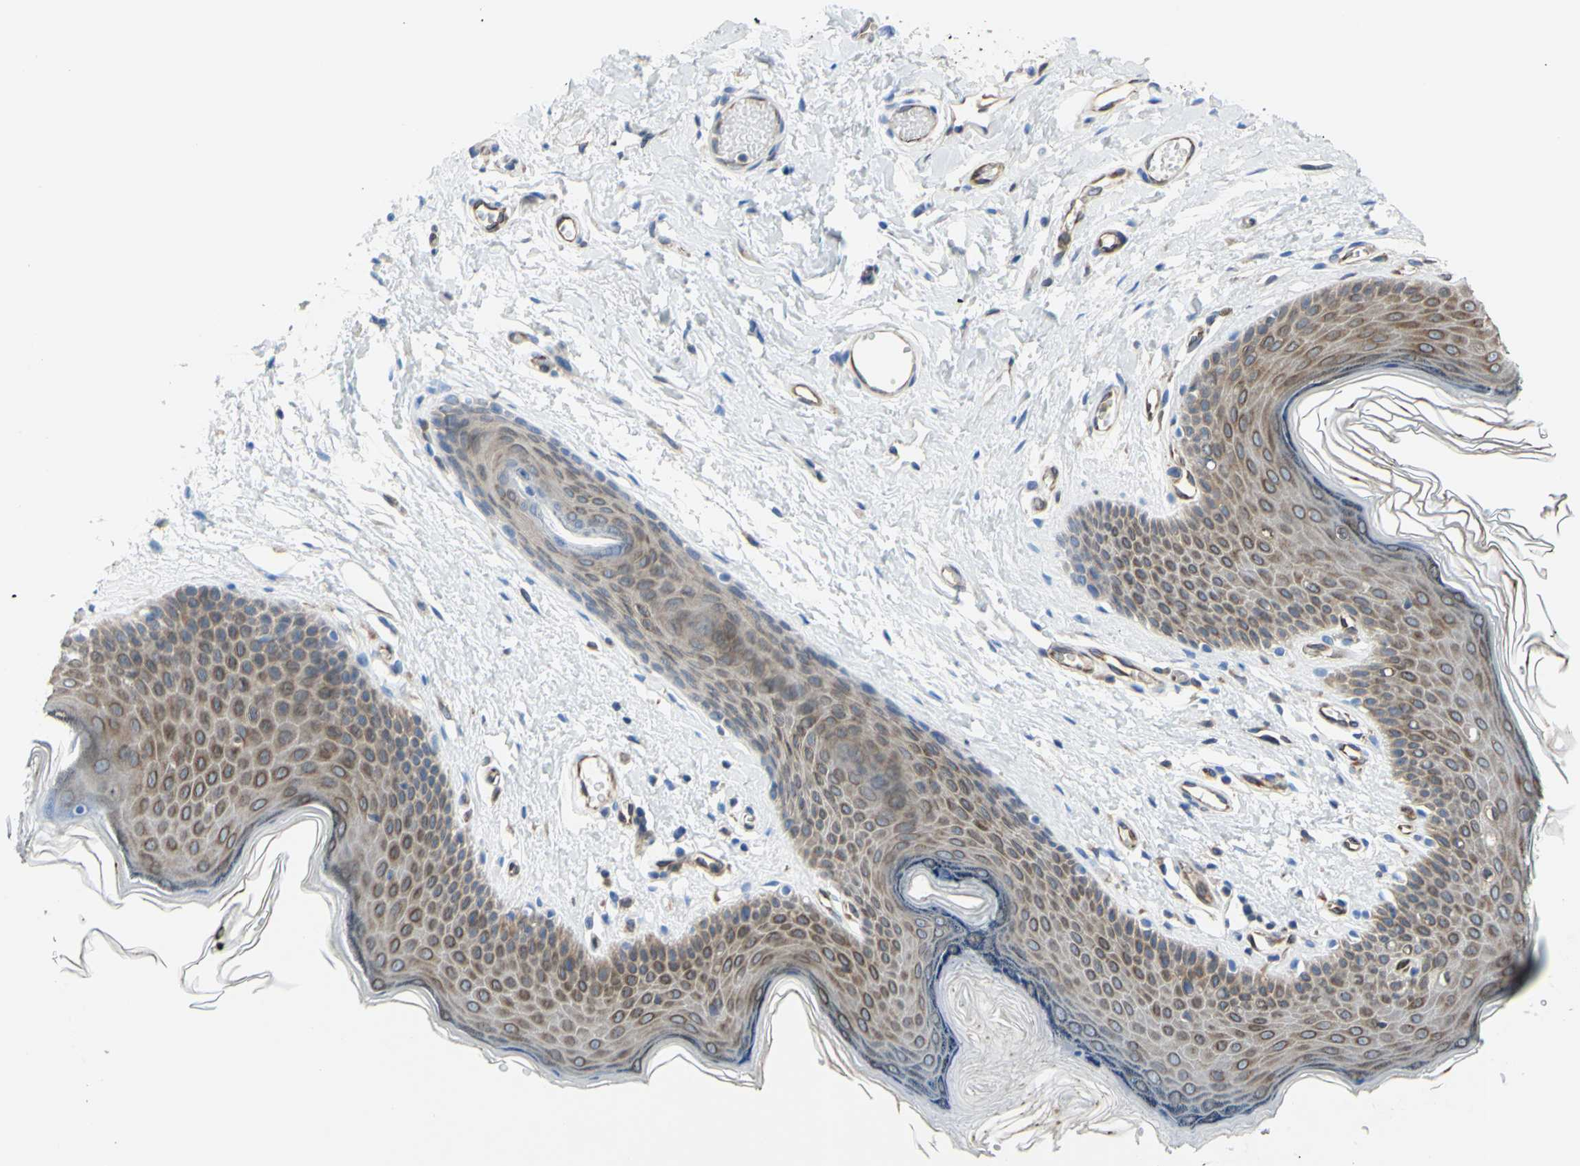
{"staining": {"intensity": "moderate", "quantity": ">75%", "location": "cytoplasmic/membranous"}, "tissue": "skin", "cell_type": "Epidermal cells", "image_type": "normal", "snomed": [{"axis": "morphology", "description": "Normal tissue, NOS"}, {"axis": "morphology", "description": "Inflammation, NOS"}, {"axis": "topography", "description": "Vulva"}], "caption": "Protein expression analysis of unremarkable human skin reveals moderate cytoplasmic/membranous positivity in about >75% of epidermal cells. (DAB IHC, brown staining for protein, blue staining for nuclei).", "gene": "MGST2", "patient": {"sex": "female", "age": 84}}